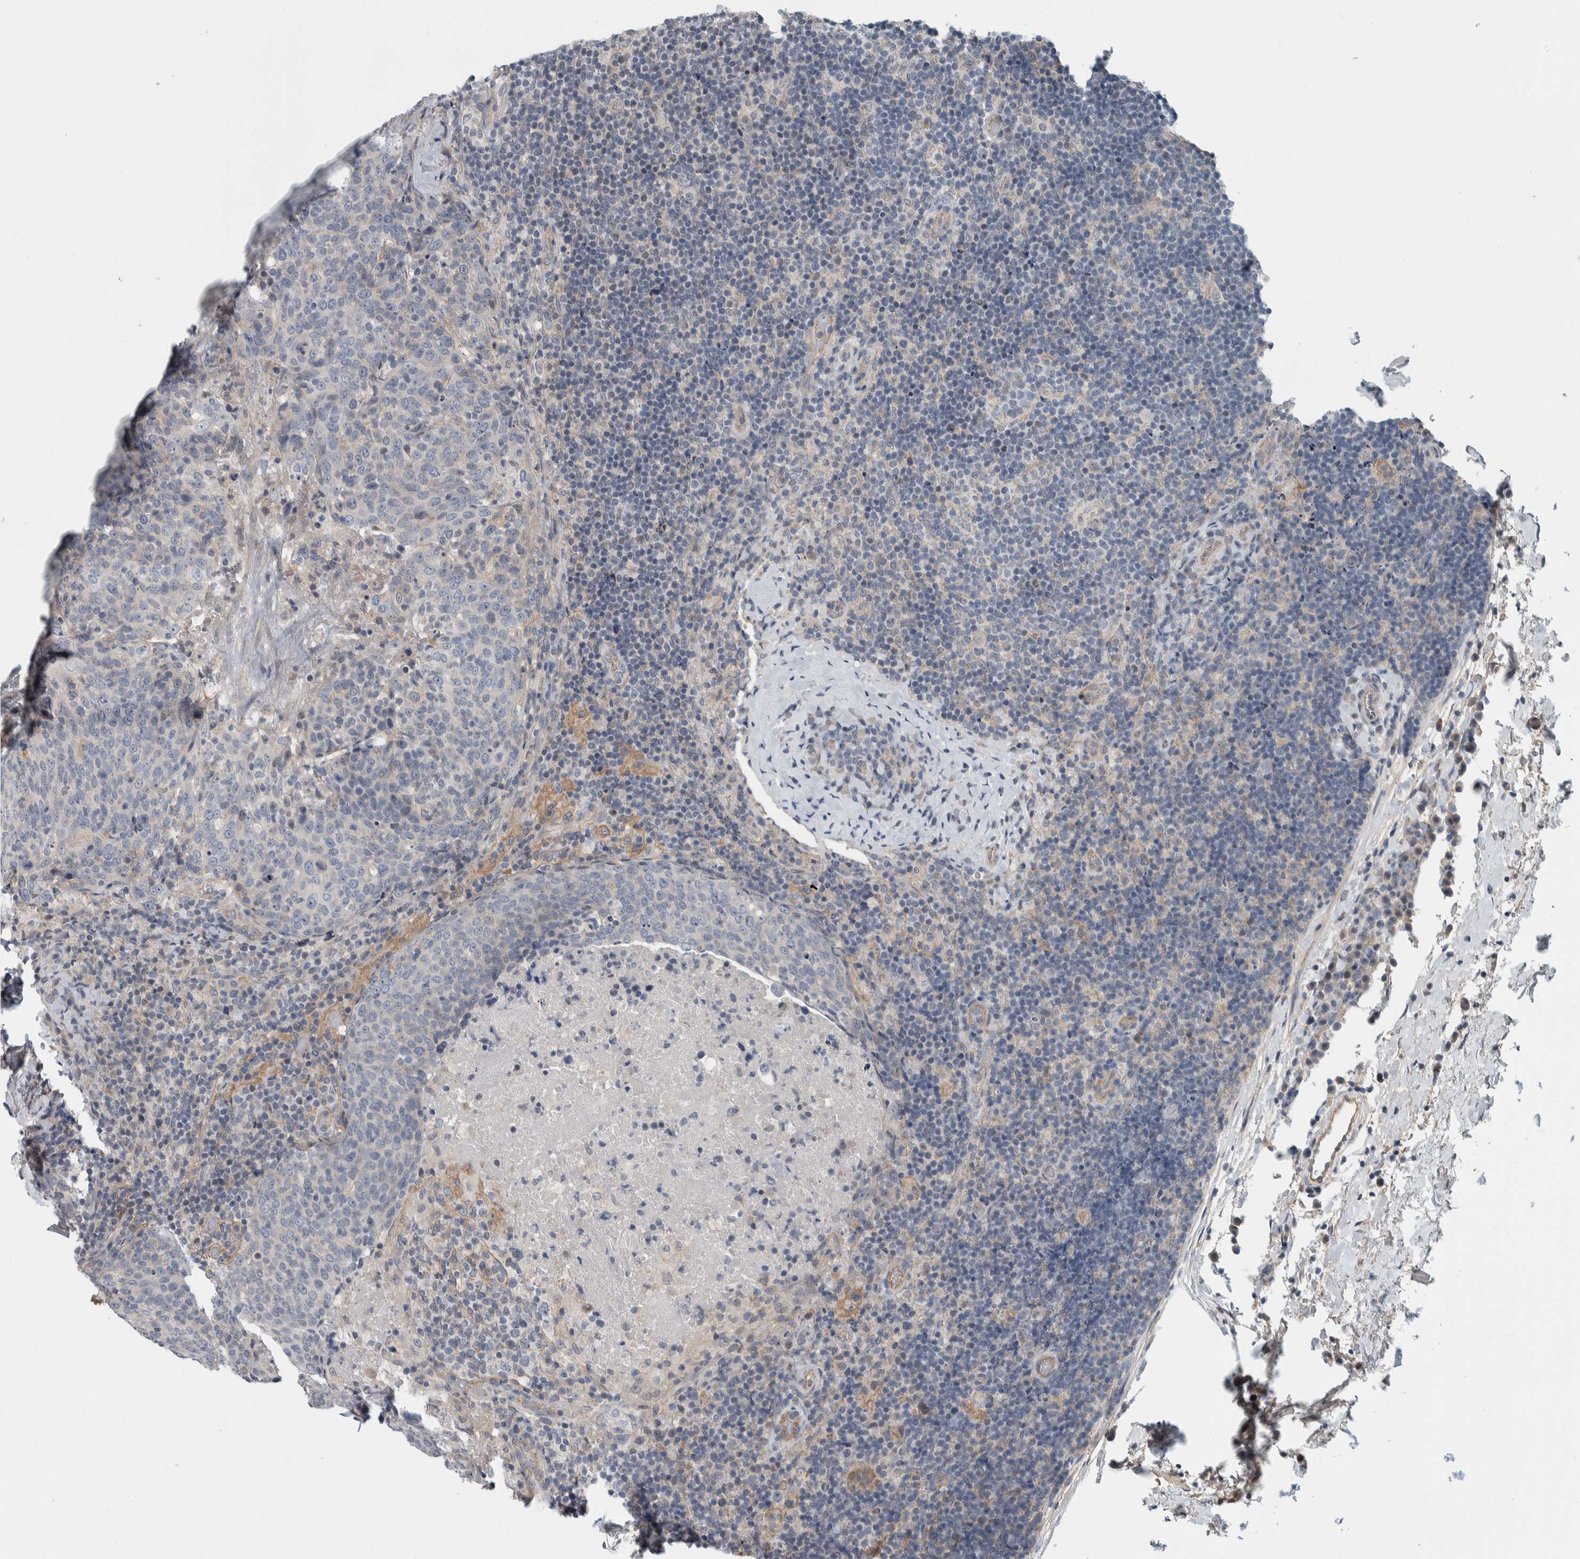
{"staining": {"intensity": "negative", "quantity": "none", "location": "none"}, "tissue": "head and neck cancer", "cell_type": "Tumor cells", "image_type": "cancer", "snomed": [{"axis": "morphology", "description": "Squamous cell carcinoma, NOS"}, {"axis": "morphology", "description": "Squamous cell carcinoma, metastatic, NOS"}, {"axis": "topography", "description": "Lymph node"}, {"axis": "topography", "description": "Head-Neck"}], "caption": "Photomicrograph shows no significant protein positivity in tumor cells of head and neck metastatic squamous cell carcinoma.", "gene": "KCNJ3", "patient": {"sex": "male", "age": 62}}